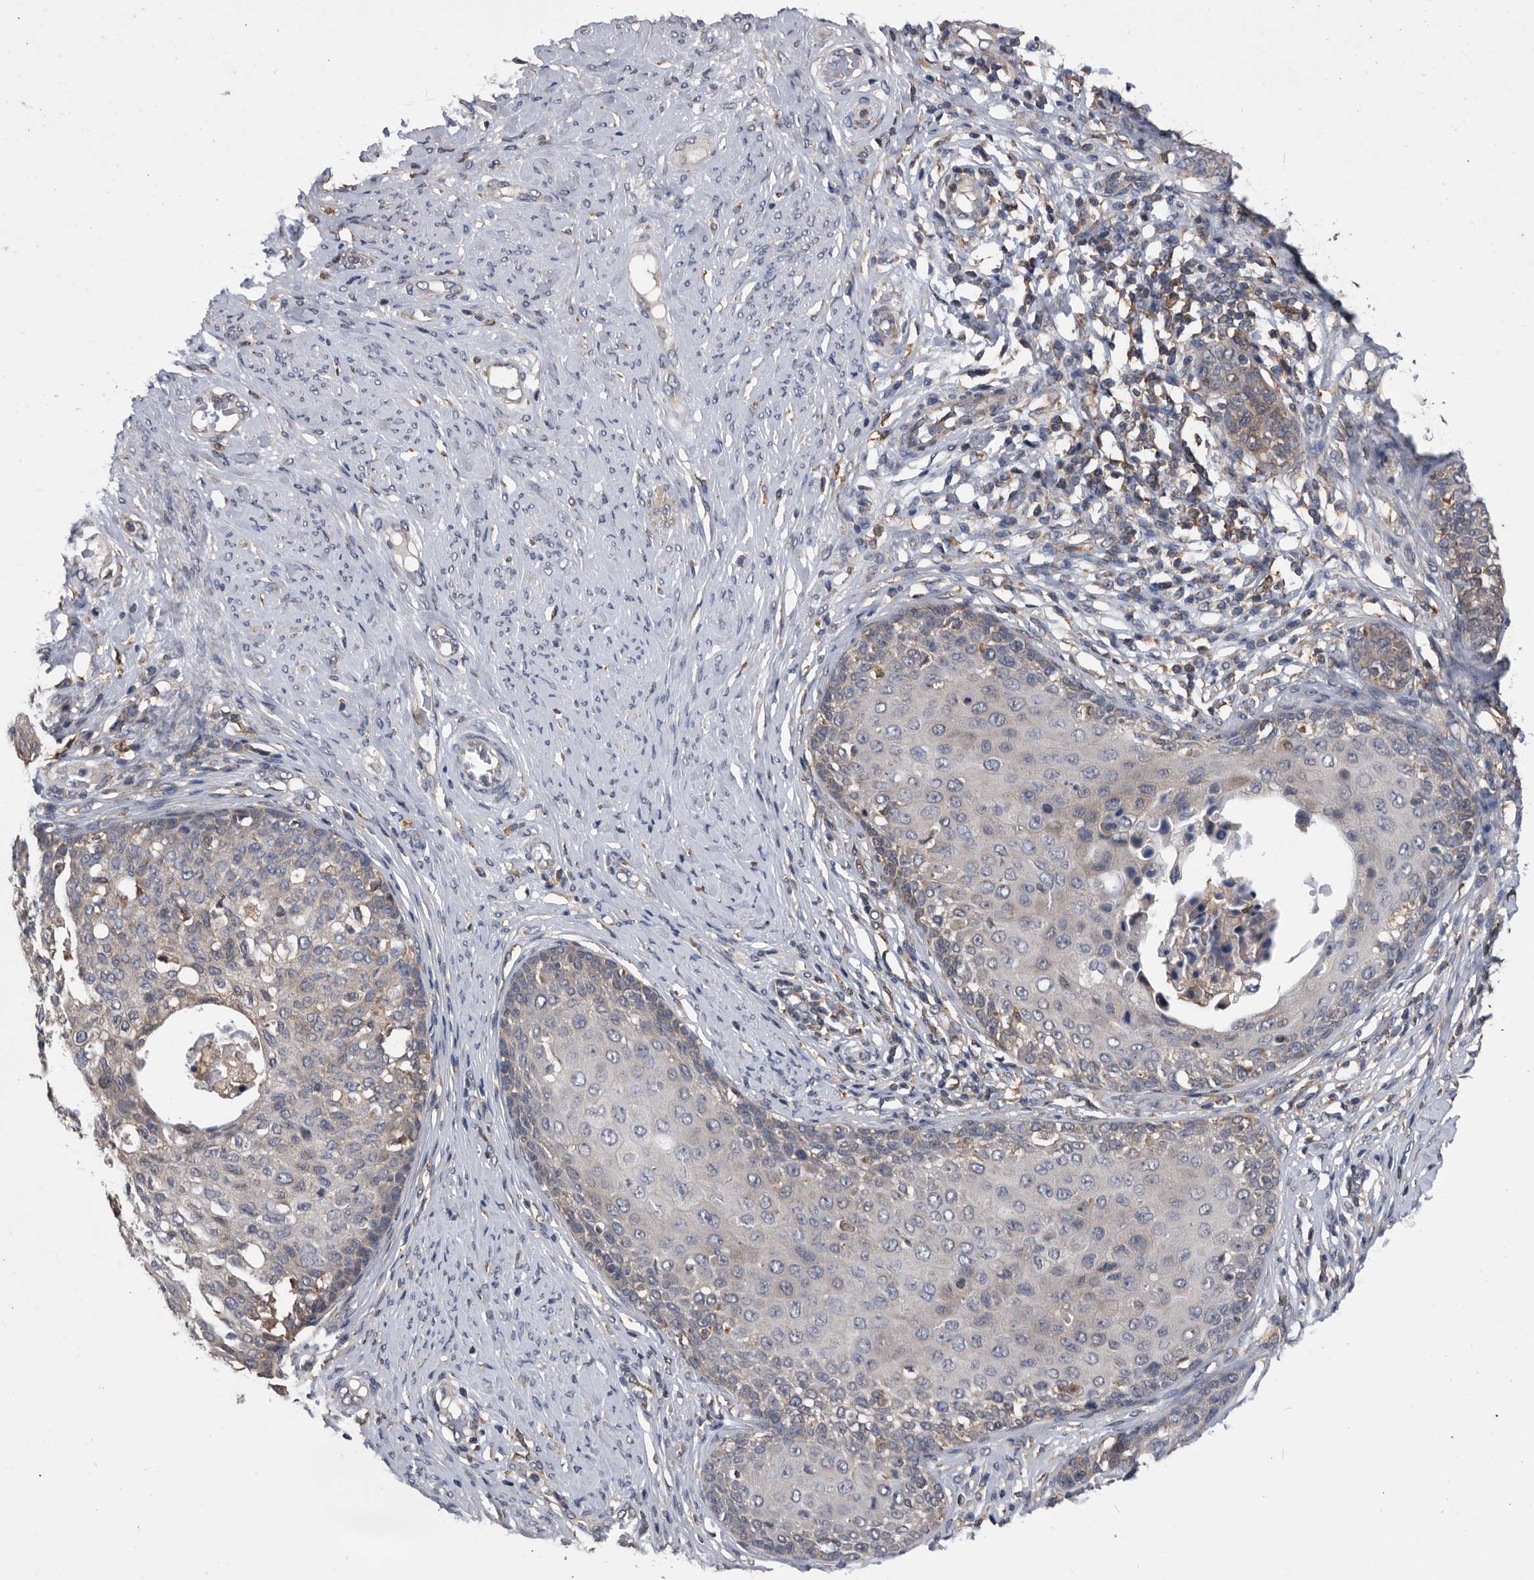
{"staining": {"intensity": "weak", "quantity": "25%-75%", "location": "cytoplasmic/membranous"}, "tissue": "cervical cancer", "cell_type": "Tumor cells", "image_type": "cancer", "snomed": [{"axis": "morphology", "description": "Squamous cell carcinoma, NOS"}, {"axis": "morphology", "description": "Adenocarcinoma, NOS"}, {"axis": "topography", "description": "Cervix"}], "caption": "Immunohistochemical staining of human cervical cancer (squamous cell carcinoma) reveals low levels of weak cytoplasmic/membranous positivity in approximately 25%-75% of tumor cells.", "gene": "NRBP1", "patient": {"sex": "female", "age": 52}}